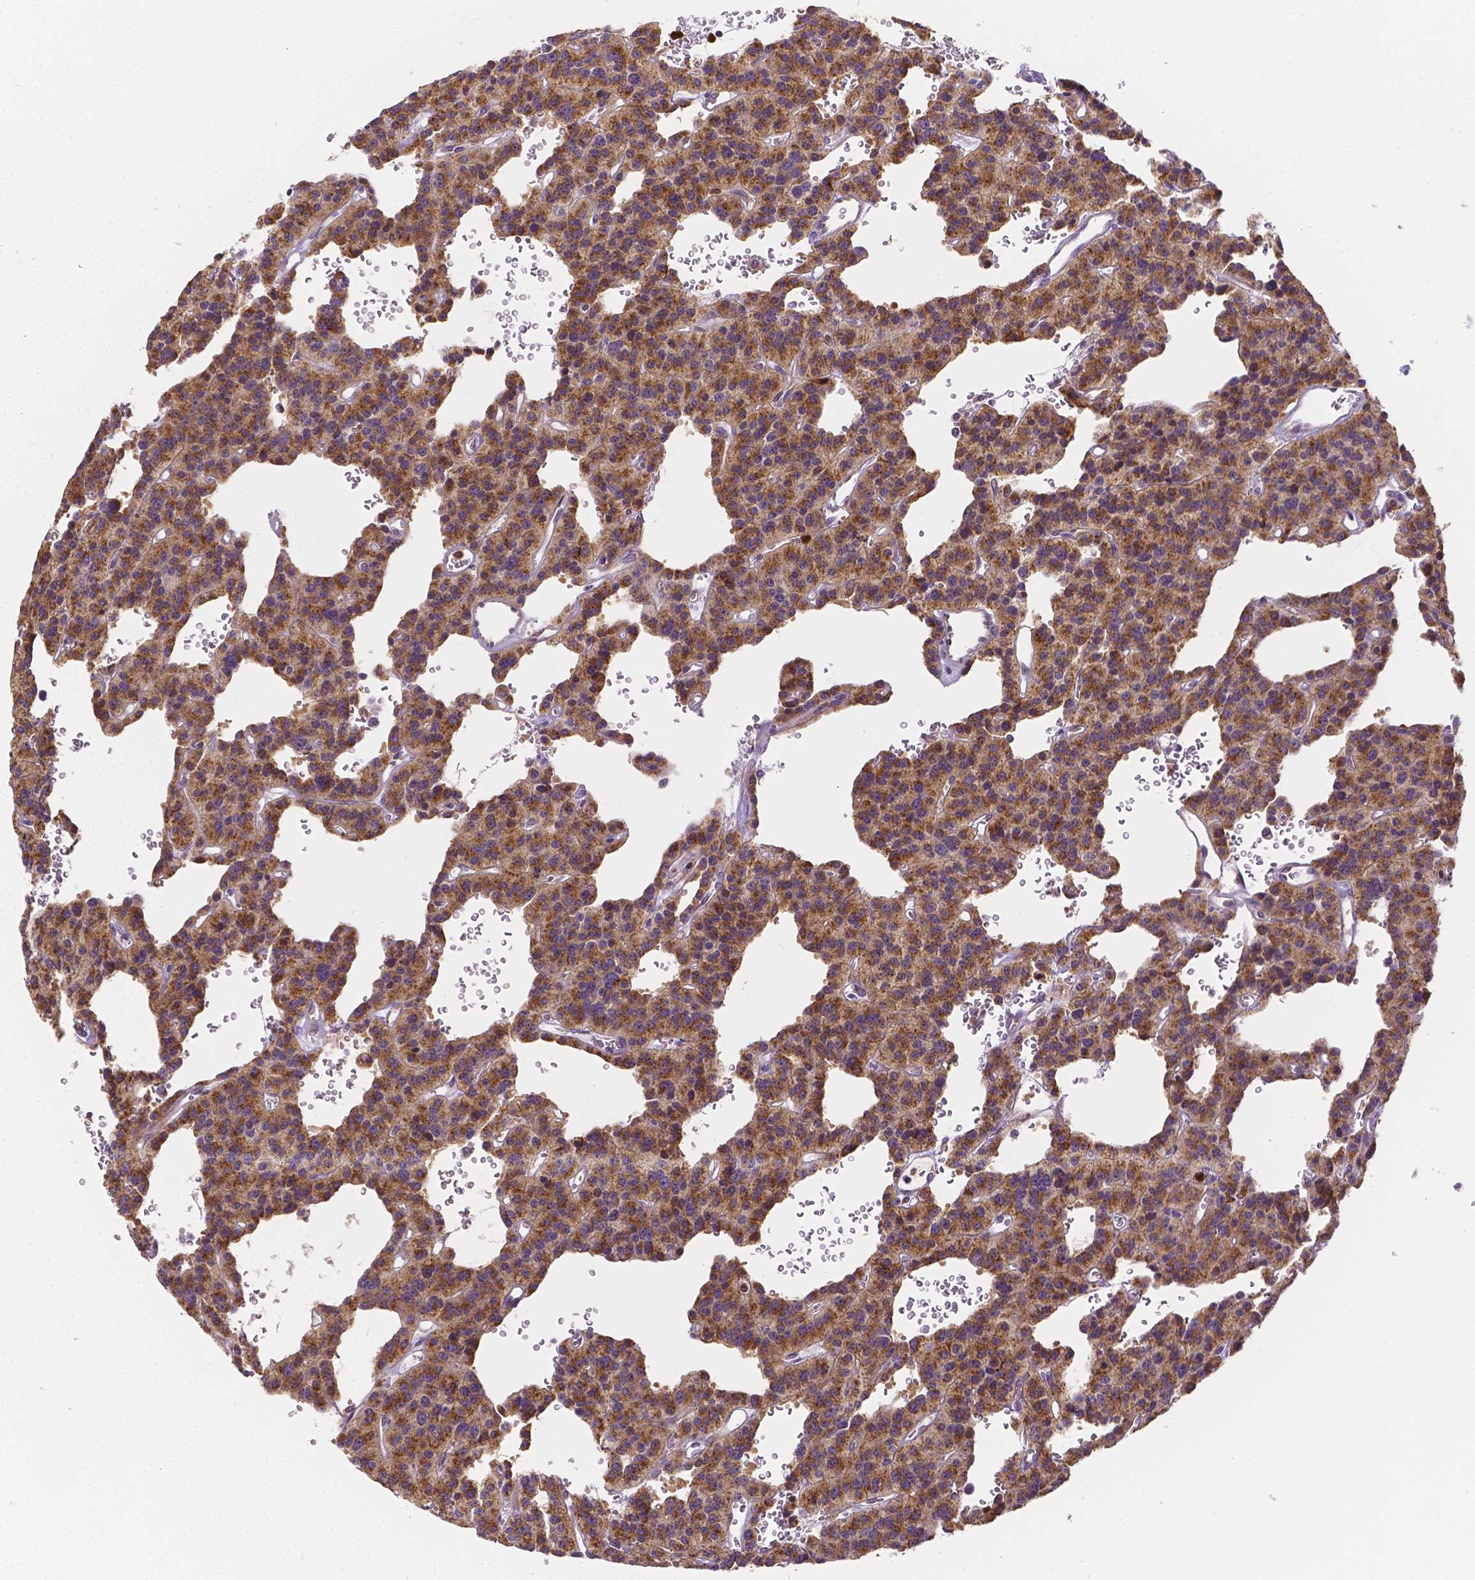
{"staining": {"intensity": "moderate", "quantity": ">75%", "location": "cytoplasmic/membranous"}, "tissue": "carcinoid", "cell_type": "Tumor cells", "image_type": "cancer", "snomed": [{"axis": "morphology", "description": "Carcinoid, malignant, NOS"}, {"axis": "topography", "description": "Lung"}], "caption": "A photomicrograph showing moderate cytoplasmic/membranous staining in about >75% of tumor cells in malignant carcinoid, as visualized by brown immunohistochemical staining.", "gene": "ZNRD2", "patient": {"sex": "female", "age": 71}}